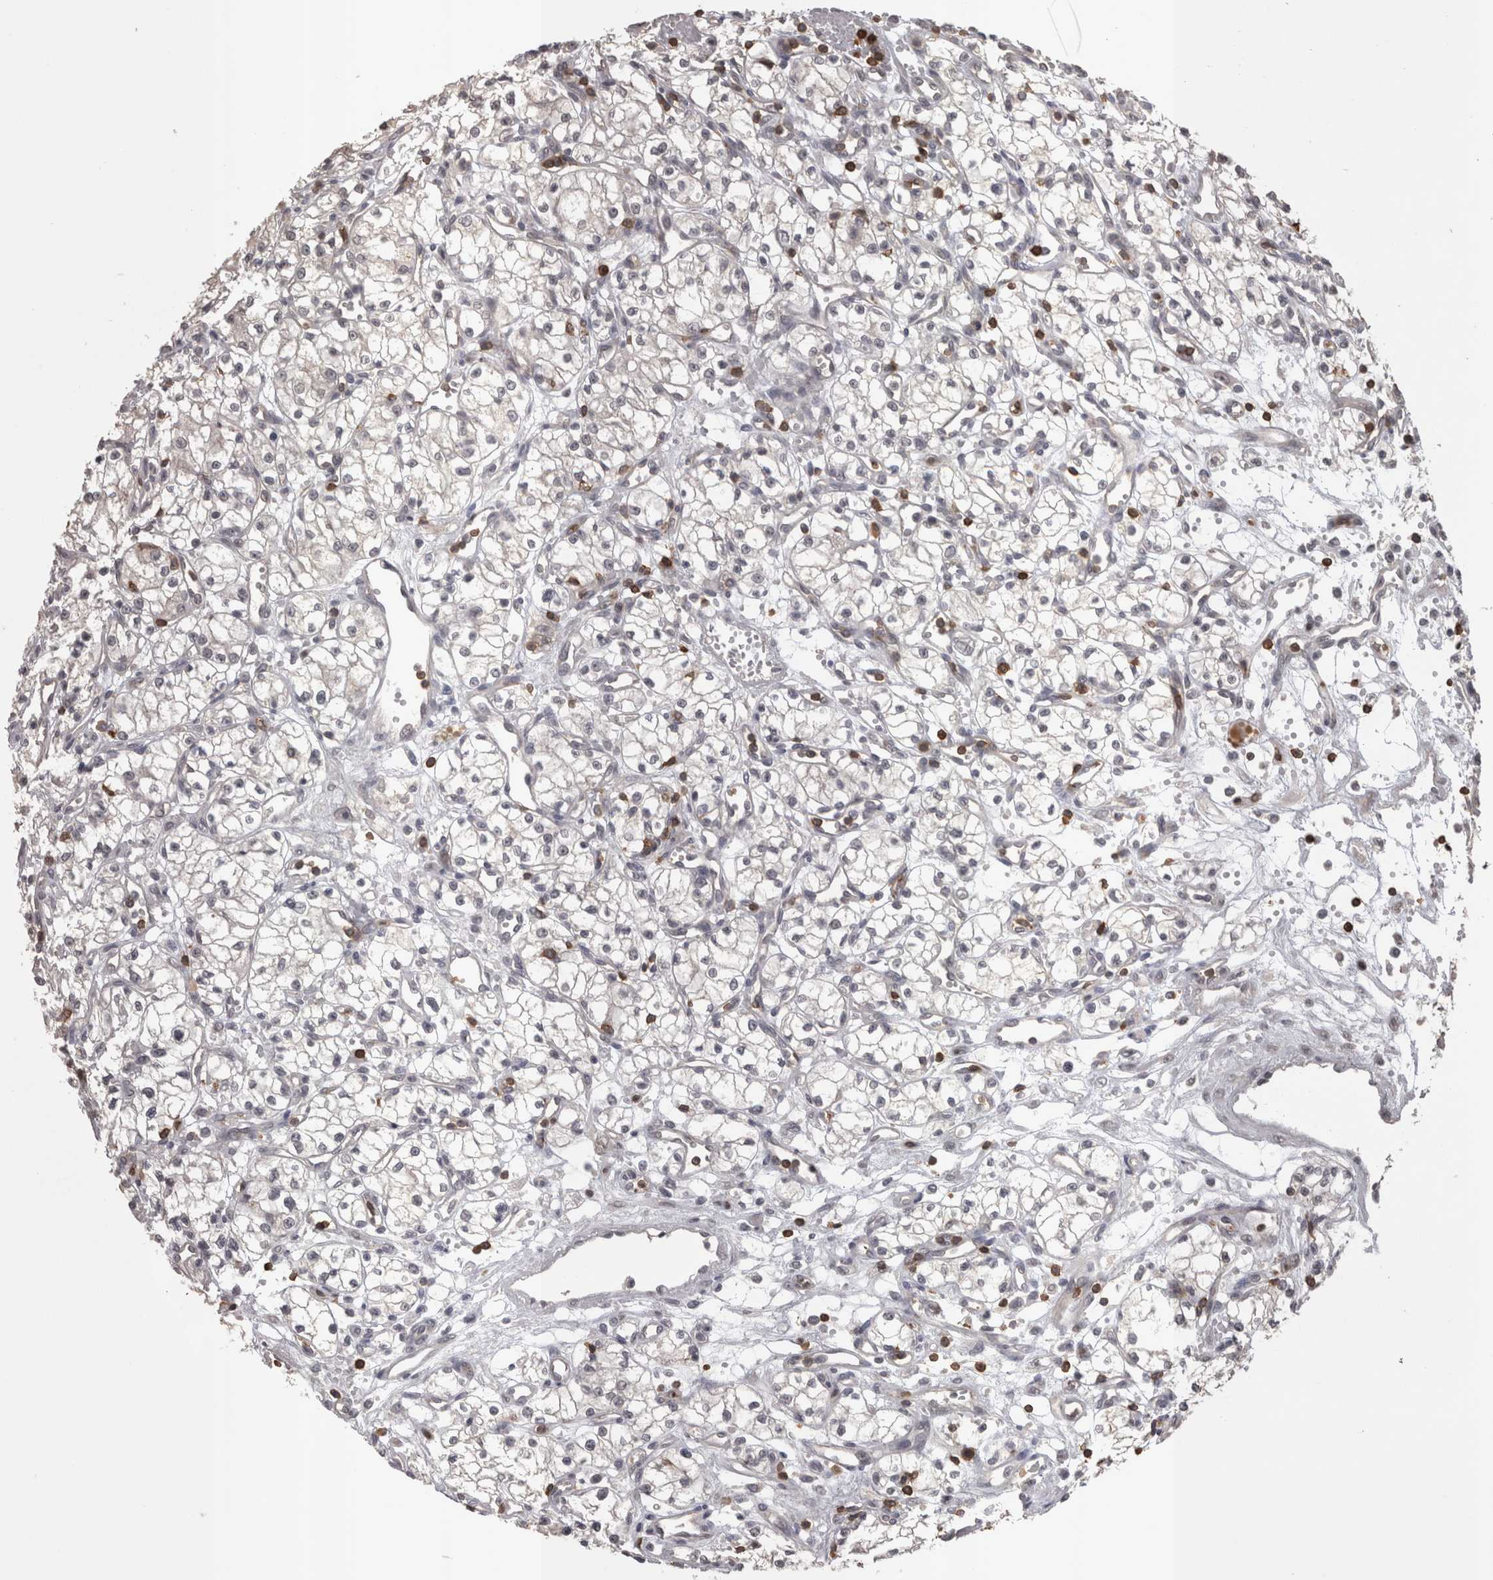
{"staining": {"intensity": "negative", "quantity": "none", "location": "none"}, "tissue": "renal cancer", "cell_type": "Tumor cells", "image_type": "cancer", "snomed": [{"axis": "morphology", "description": "Normal tissue, NOS"}, {"axis": "morphology", "description": "Adenocarcinoma, NOS"}, {"axis": "topography", "description": "Kidney"}], "caption": "DAB (3,3'-diaminobenzidine) immunohistochemical staining of renal cancer reveals no significant expression in tumor cells.", "gene": "SKAP1", "patient": {"sex": "male", "age": 59}}